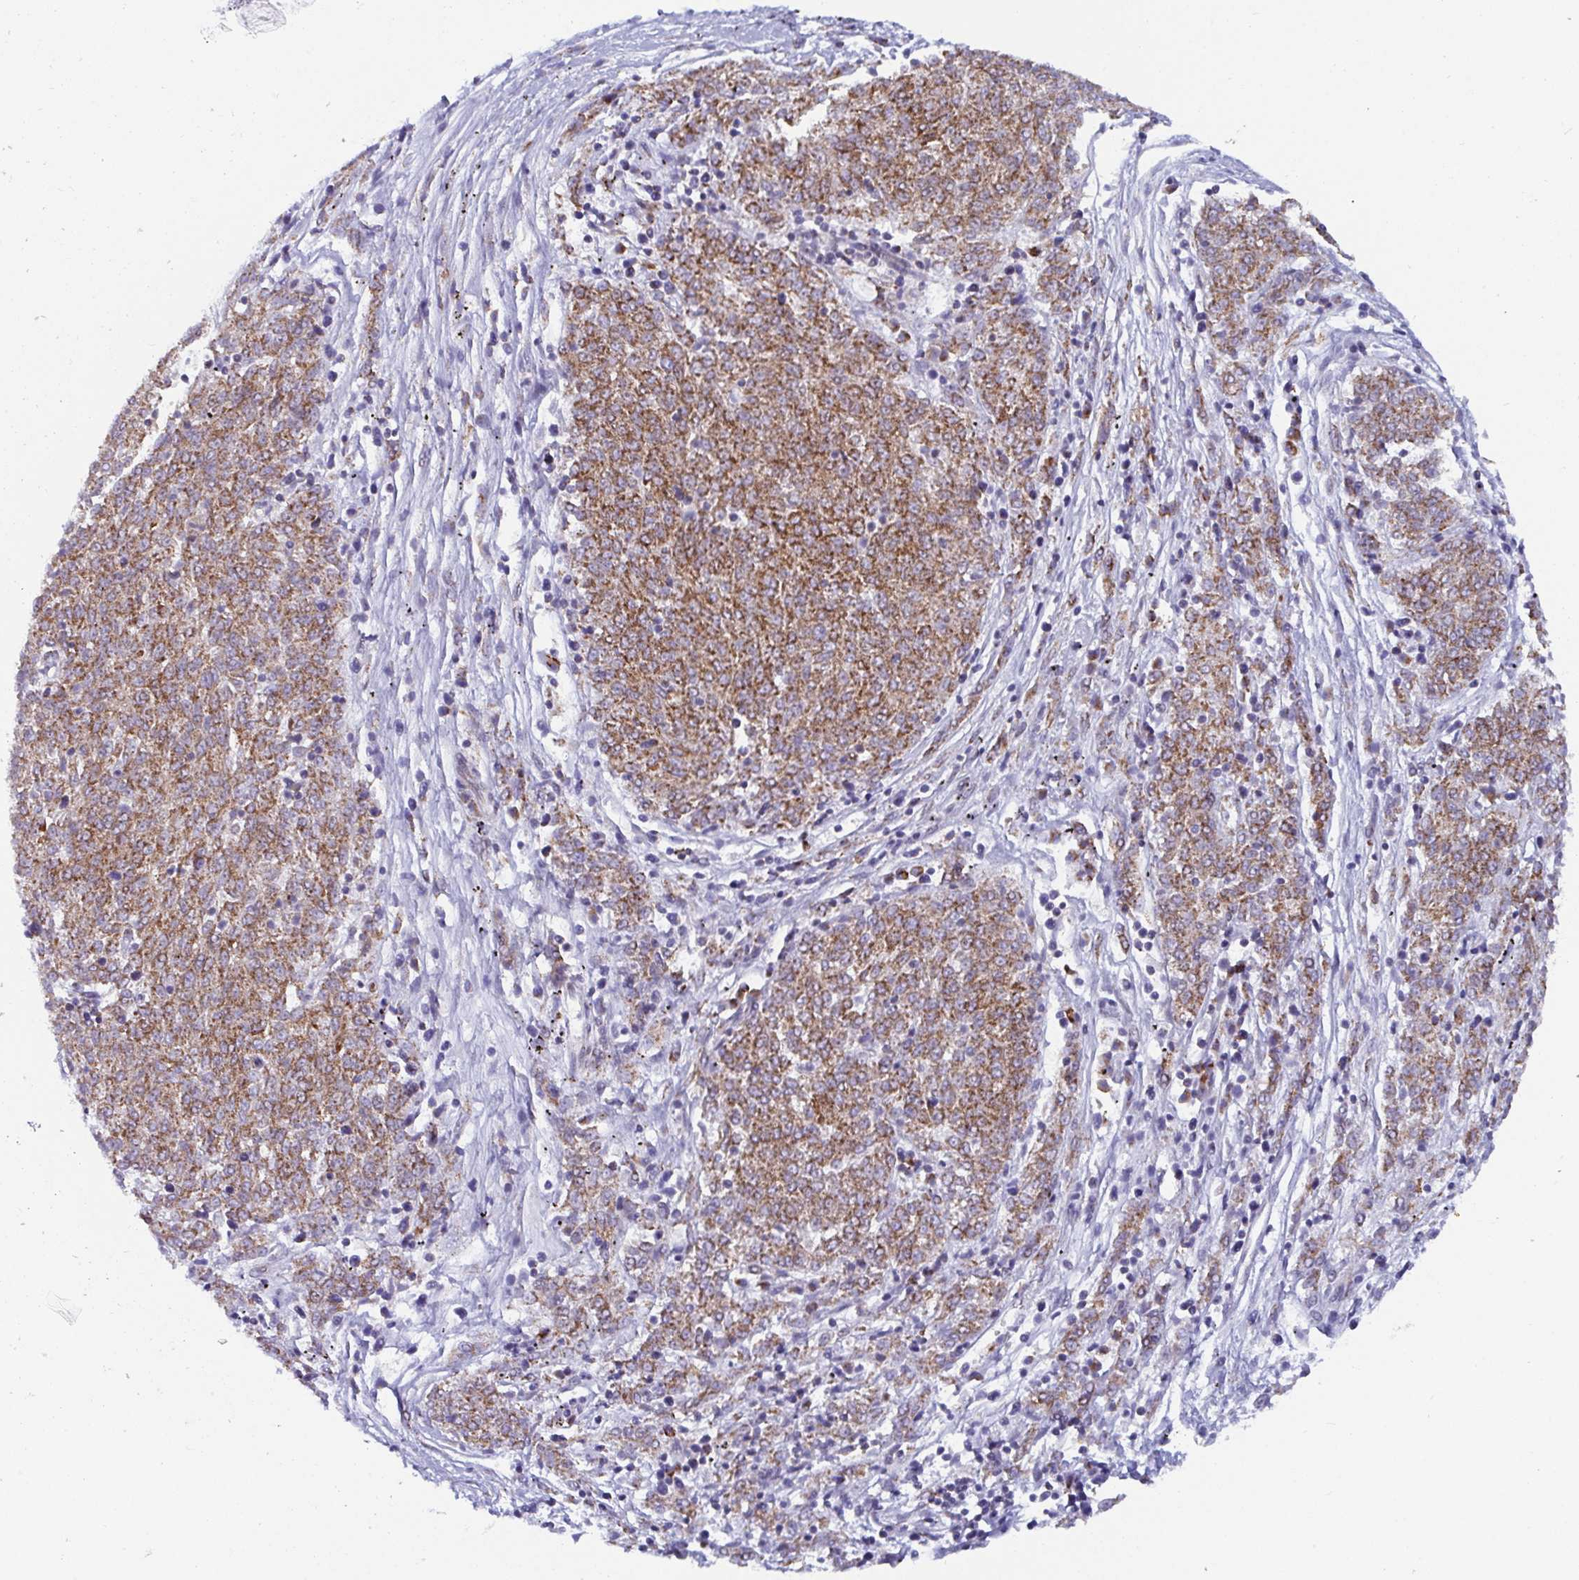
{"staining": {"intensity": "moderate", "quantity": ">75%", "location": "cytoplasmic/membranous"}, "tissue": "melanoma", "cell_type": "Tumor cells", "image_type": "cancer", "snomed": [{"axis": "morphology", "description": "Malignant melanoma, NOS"}, {"axis": "topography", "description": "Skin"}], "caption": "Human melanoma stained with a brown dye reveals moderate cytoplasmic/membranous positive expression in about >75% of tumor cells.", "gene": "ATP5MJ", "patient": {"sex": "female", "age": 72}}